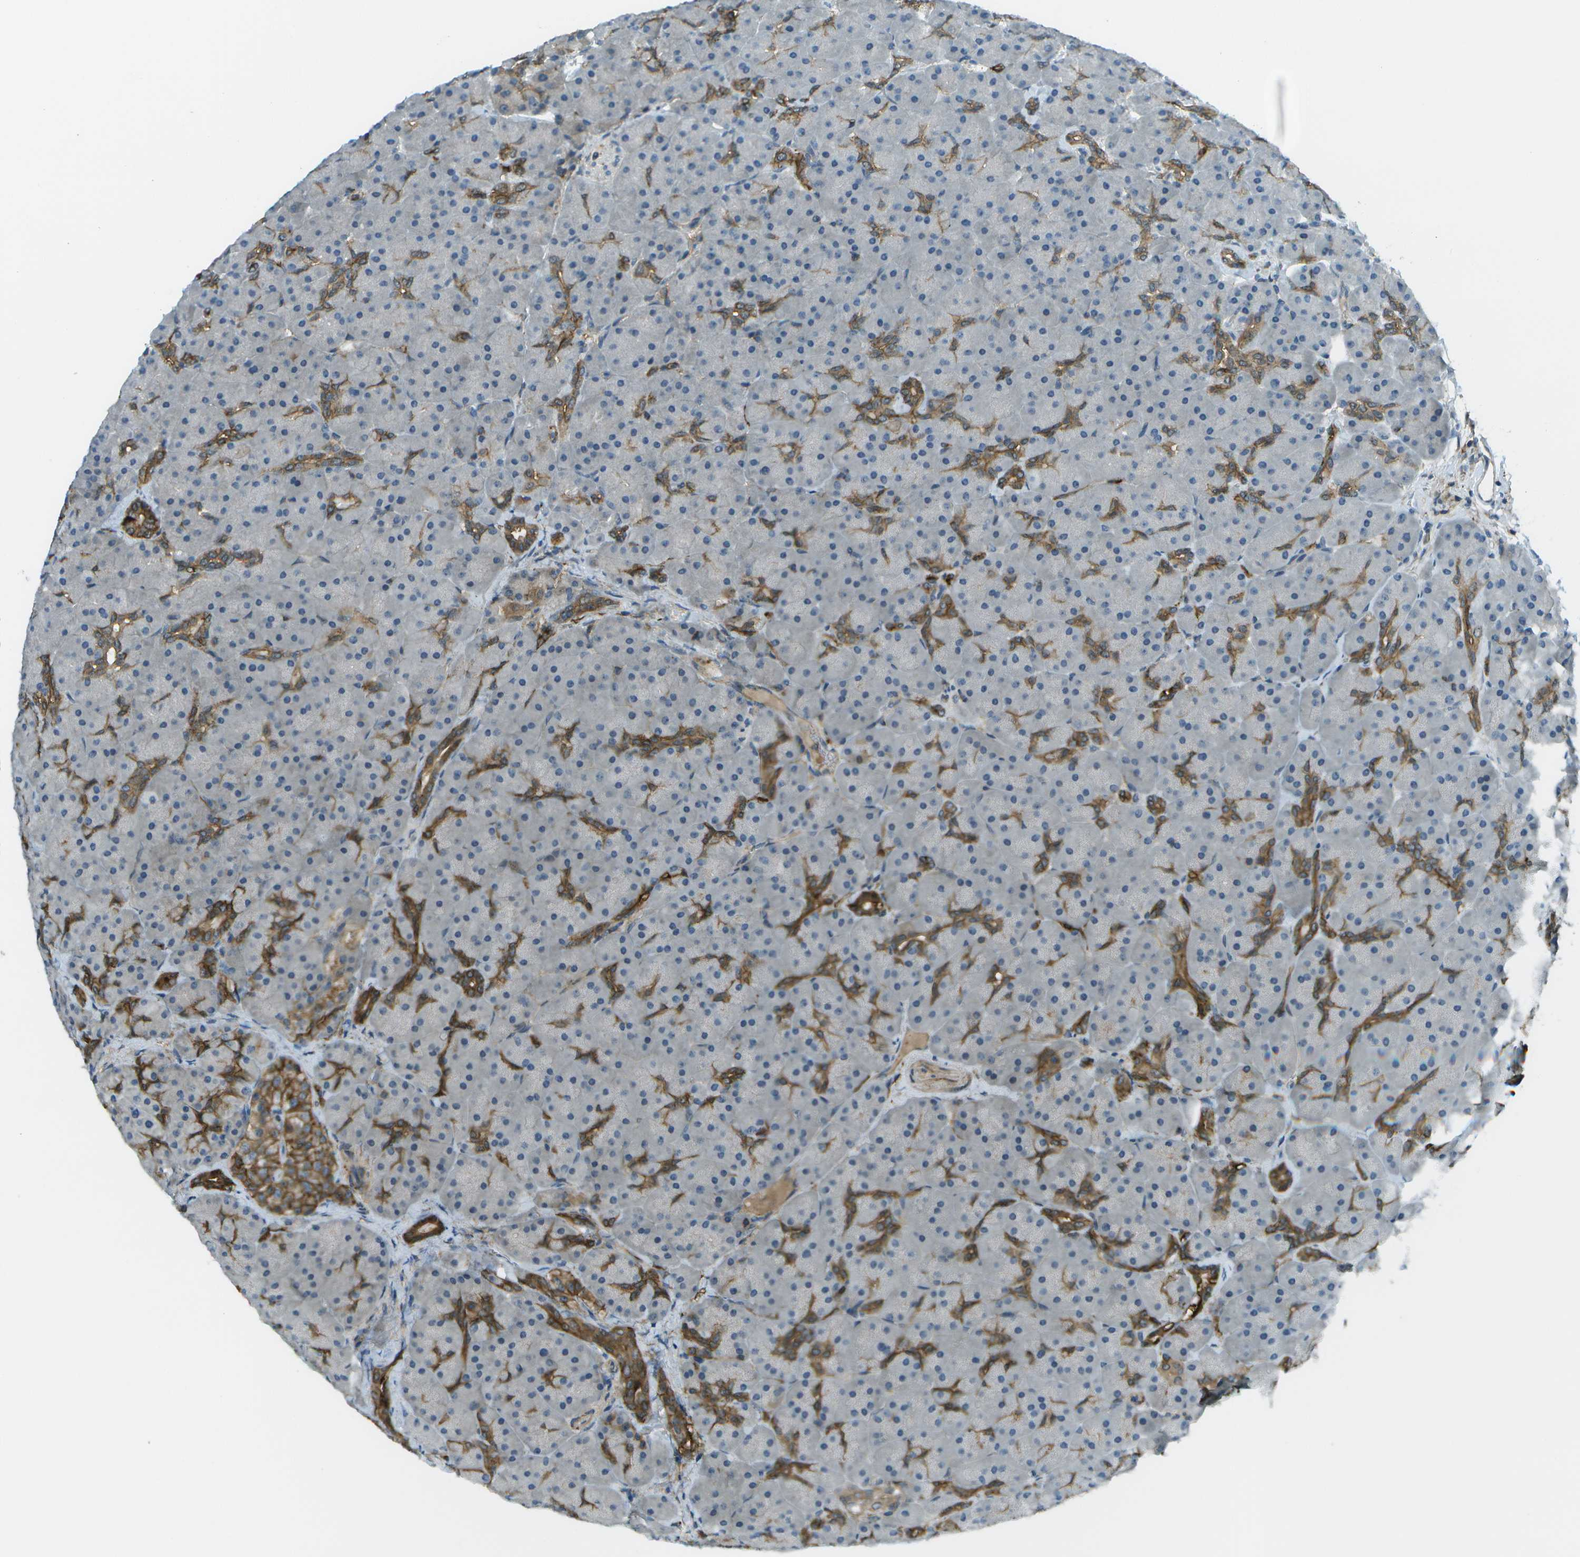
{"staining": {"intensity": "moderate", "quantity": "25%-75%", "location": "cytoplasmic/membranous"}, "tissue": "pancreas", "cell_type": "Exocrine glandular cells", "image_type": "normal", "snomed": [{"axis": "morphology", "description": "Normal tissue, NOS"}, {"axis": "topography", "description": "Pancreas"}], "caption": "Moderate cytoplasmic/membranous staining for a protein is appreciated in approximately 25%-75% of exocrine glandular cells of unremarkable pancreas using immunohistochemistry.", "gene": "LRRC66", "patient": {"sex": "male", "age": 66}}